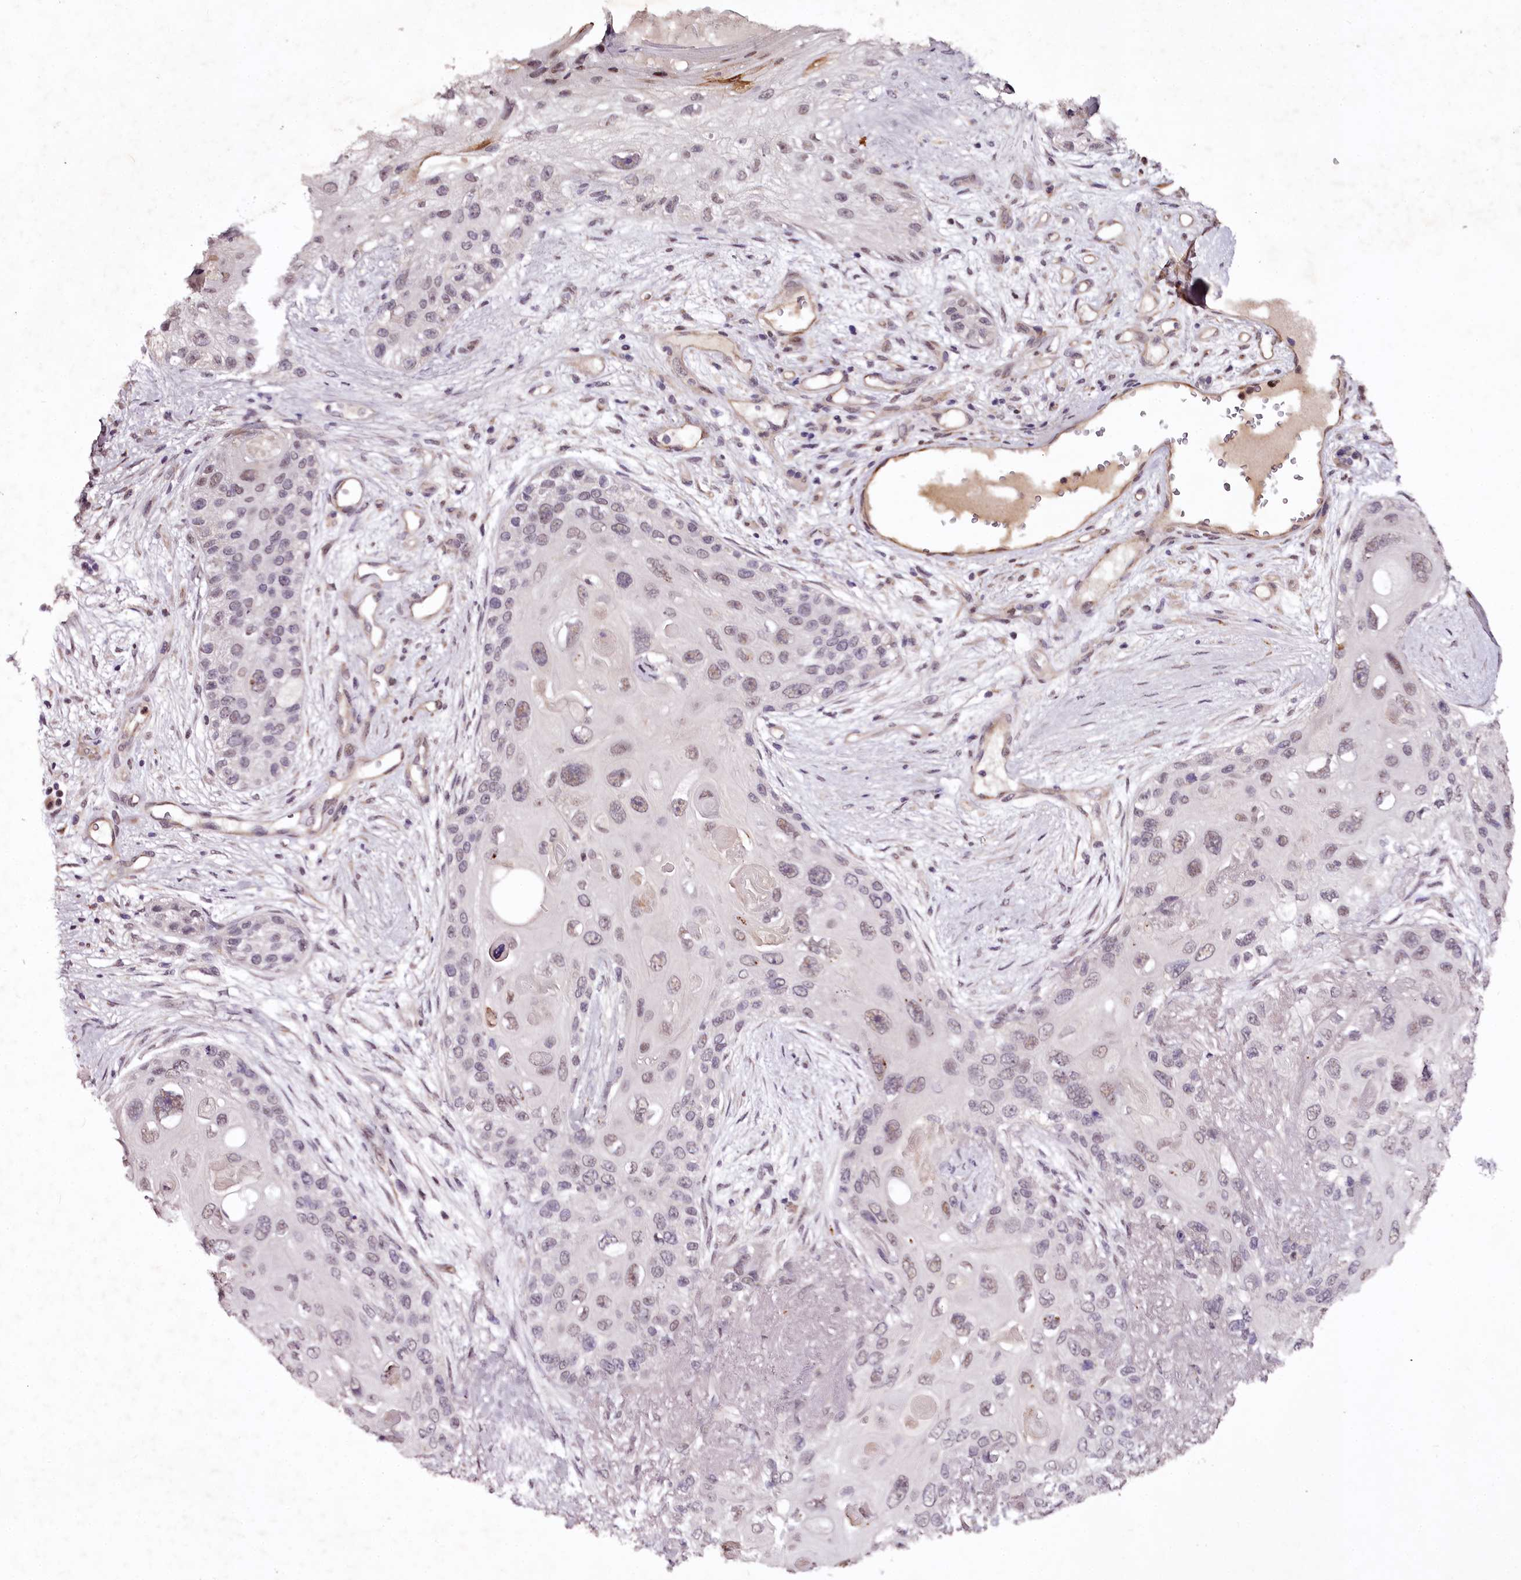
{"staining": {"intensity": "moderate", "quantity": "<25%", "location": "nuclear"}, "tissue": "skin cancer", "cell_type": "Tumor cells", "image_type": "cancer", "snomed": [{"axis": "morphology", "description": "Normal tissue, NOS"}, {"axis": "morphology", "description": "Squamous cell carcinoma, NOS"}, {"axis": "topography", "description": "Skin"}], "caption": "Squamous cell carcinoma (skin) was stained to show a protein in brown. There is low levels of moderate nuclear expression in about <25% of tumor cells. Nuclei are stained in blue.", "gene": "MAML3", "patient": {"sex": "male", "age": 72}}